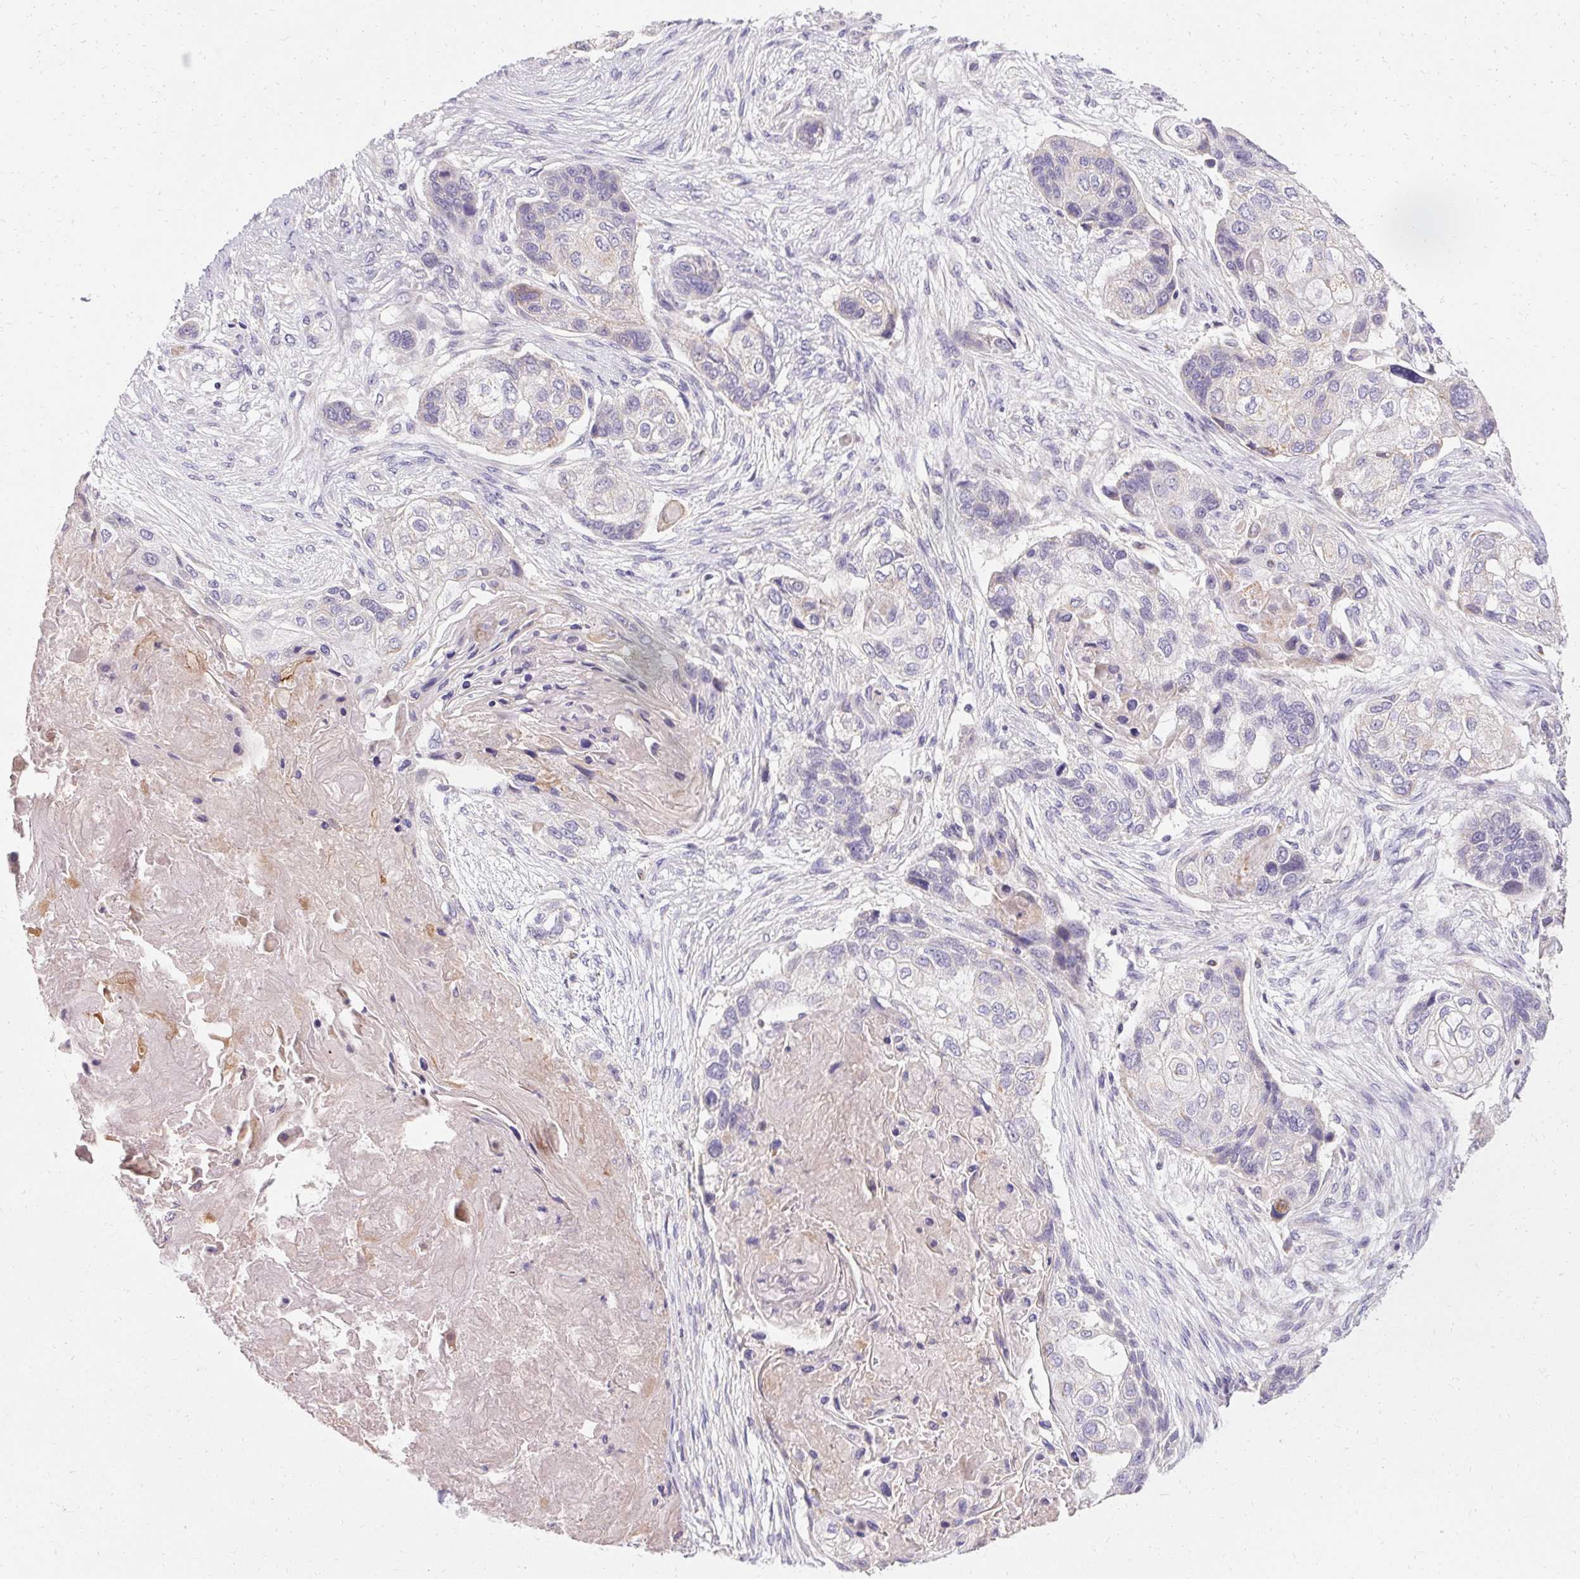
{"staining": {"intensity": "negative", "quantity": "none", "location": "none"}, "tissue": "lung cancer", "cell_type": "Tumor cells", "image_type": "cancer", "snomed": [{"axis": "morphology", "description": "Squamous cell carcinoma, NOS"}, {"axis": "topography", "description": "Lung"}], "caption": "Tumor cells show no significant protein staining in lung cancer (squamous cell carcinoma).", "gene": "TRIP13", "patient": {"sex": "male", "age": 69}}